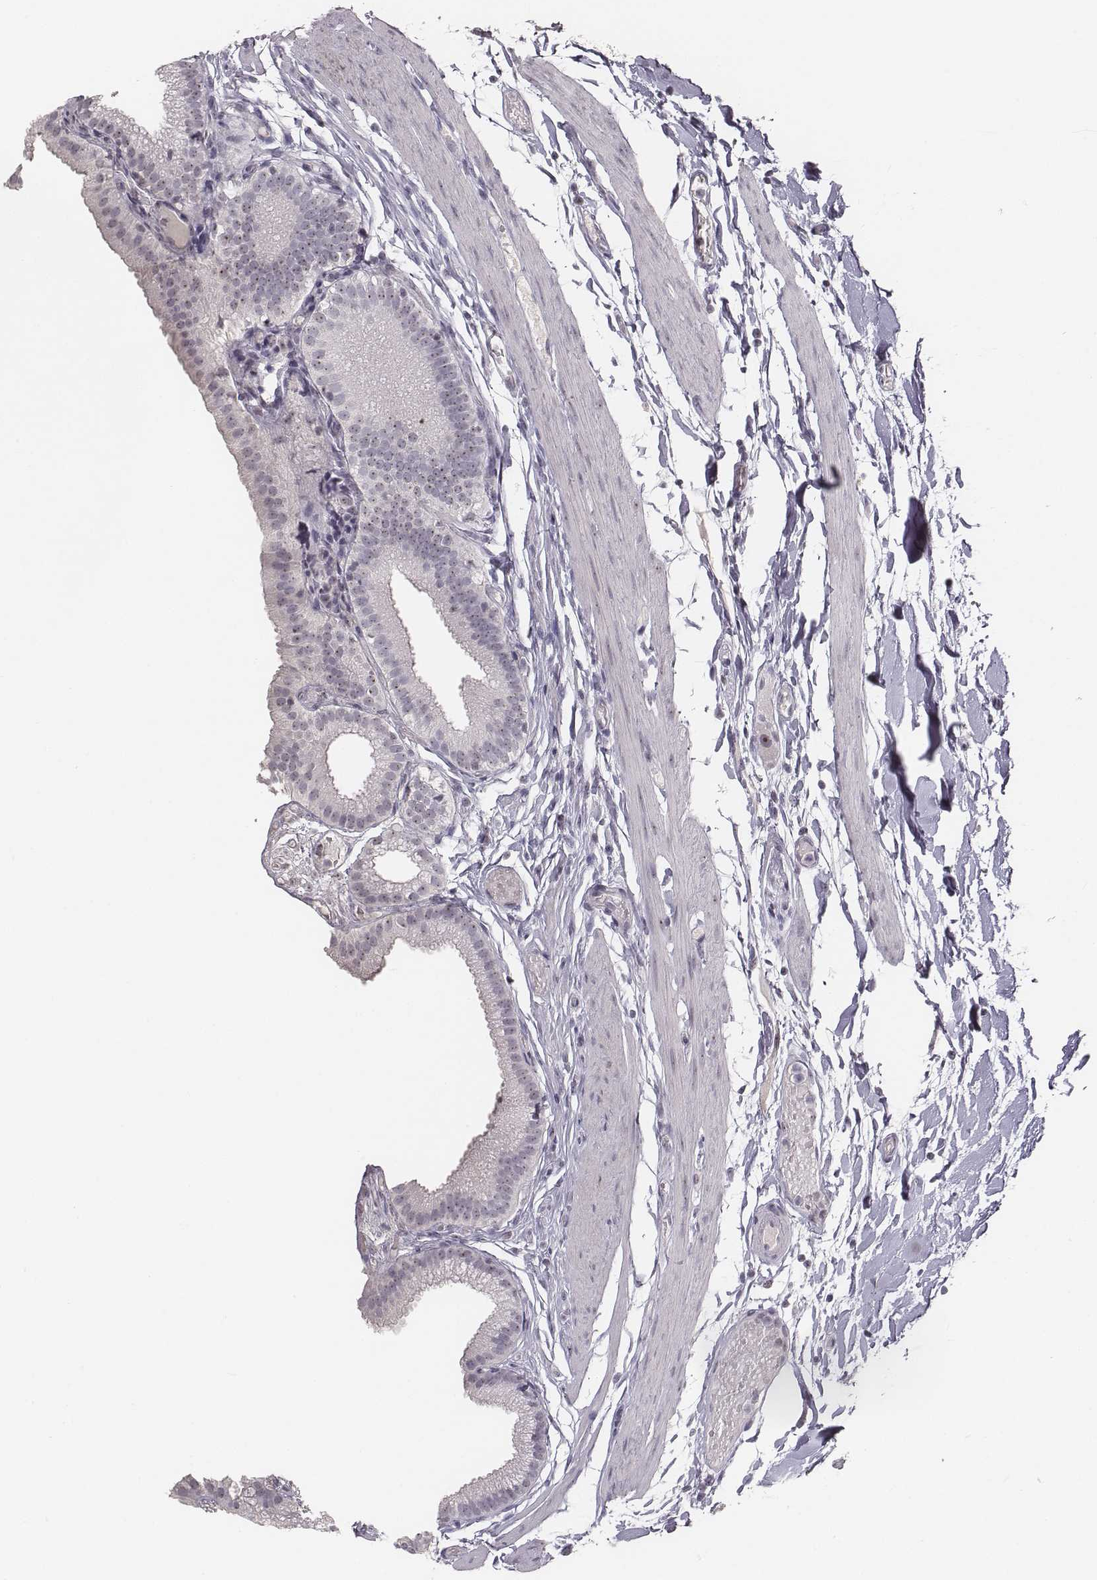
{"staining": {"intensity": "weak", "quantity": "25%-75%", "location": "nuclear"}, "tissue": "gallbladder", "cell_type": "Glandular cells", "image_type": "normal", "snomed": [{"axis": "morphology", "description": "Normal tissue, NOS"}, {"axis": "topography", "description": "Gallbladder"}], "caption": "Glandular cells exhibit weak nuclear staining in about 25%-75% of cells in unremarkable gallbladder.", "gene": "NIFK", "patient": {"sex": "female", "age": 45}}